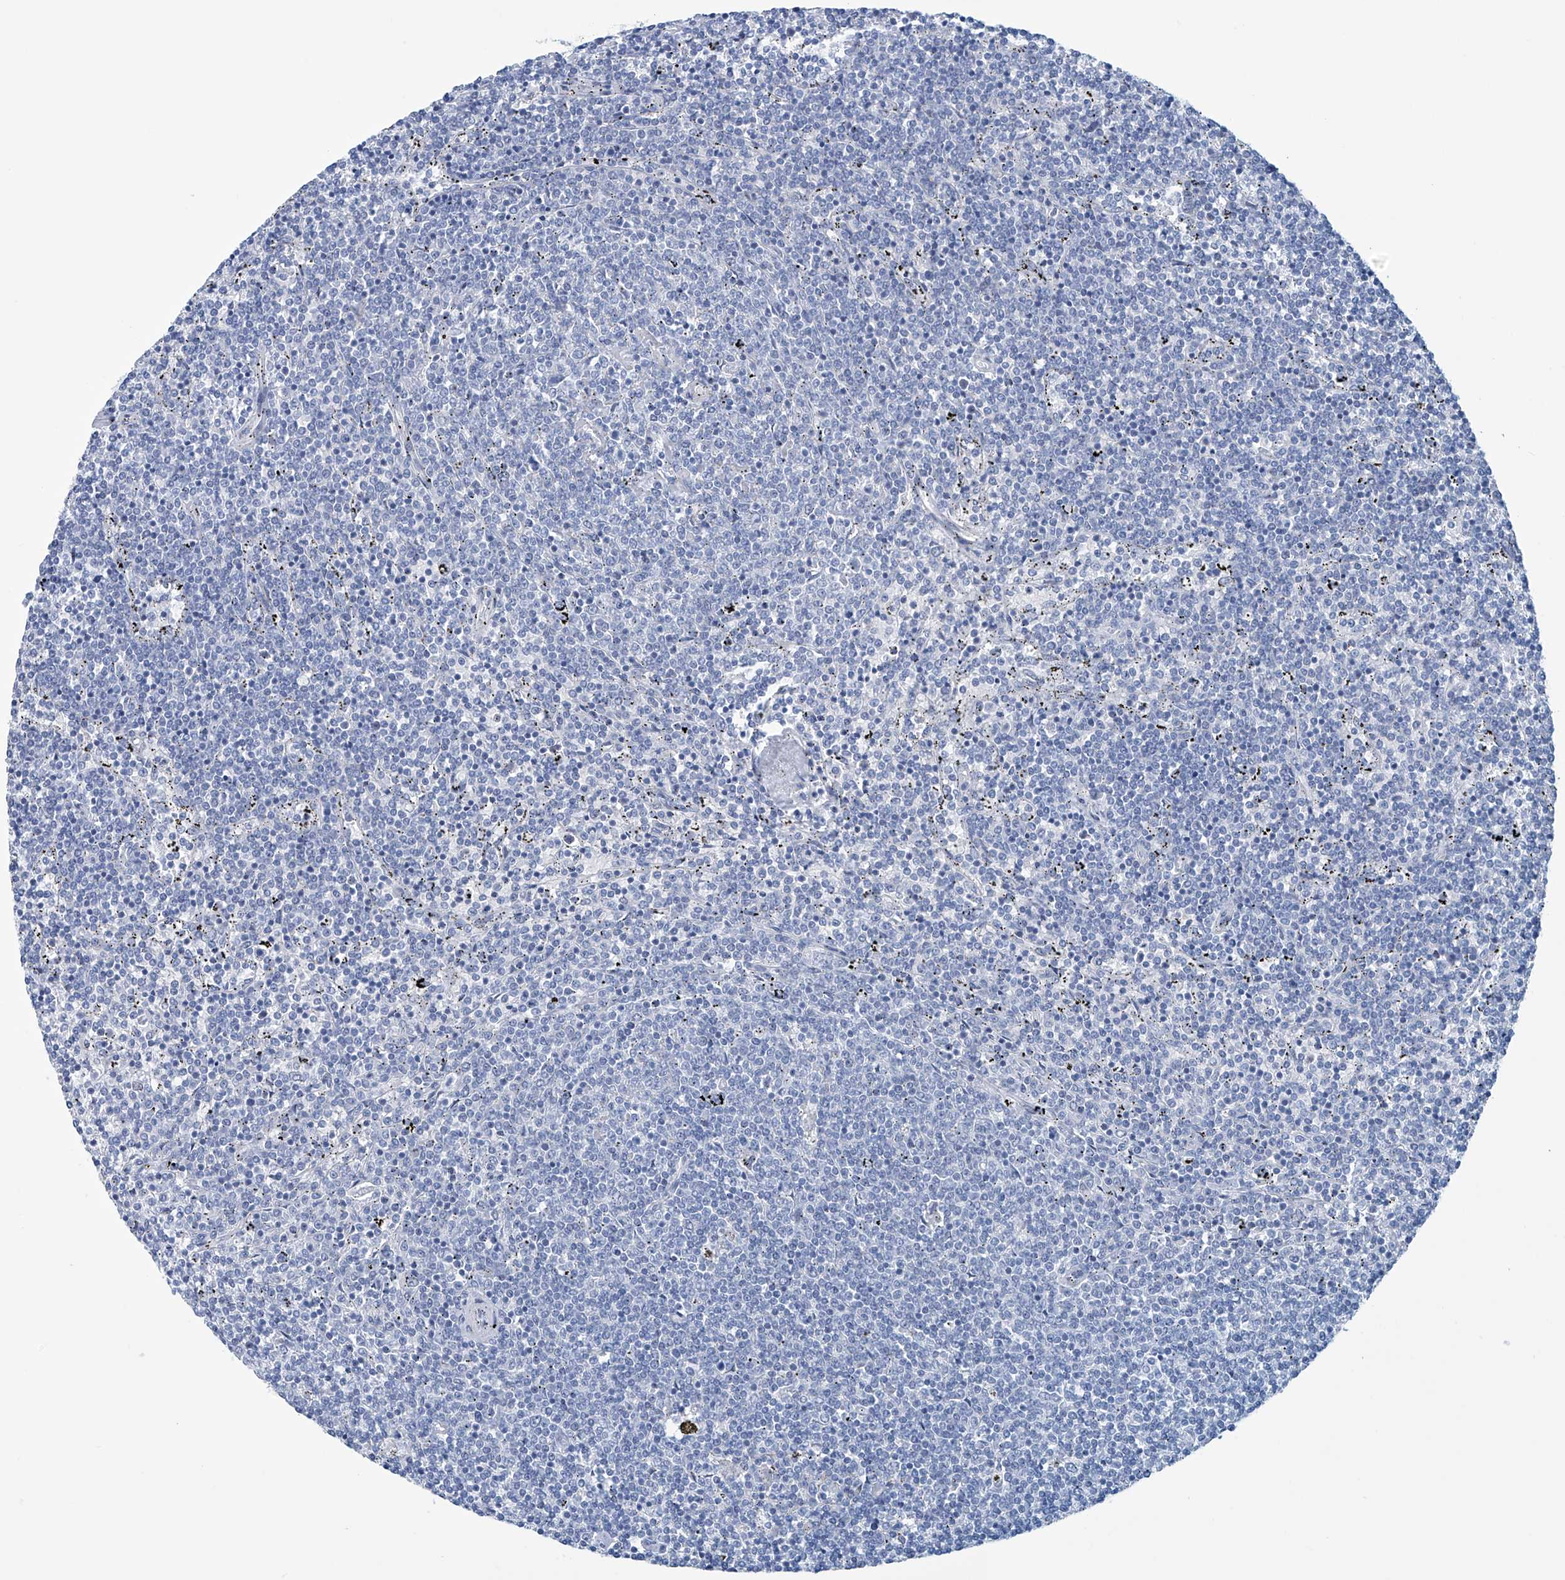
{"staining": {"intensity": "negative", "quantity": "none", "location": "none"}, "tissue": "lymphoma", "cell_type": "Tumor cells", "image_type": "cancer", "snomed": [{"axis": "morphology", "description": "Malignant lymphoma, non-Hodgkin's type, Low grade"}, {"axis": "topography", "description": "Spleen"}], "caption": "Immunohistochemistry (IHC) of human malignant lymphoma, non-Hodgkin's type (low-grade) exhibits no expression in tumor cells.", "gene": "DSP", "patient": {"sex": "female", "age": 50}}